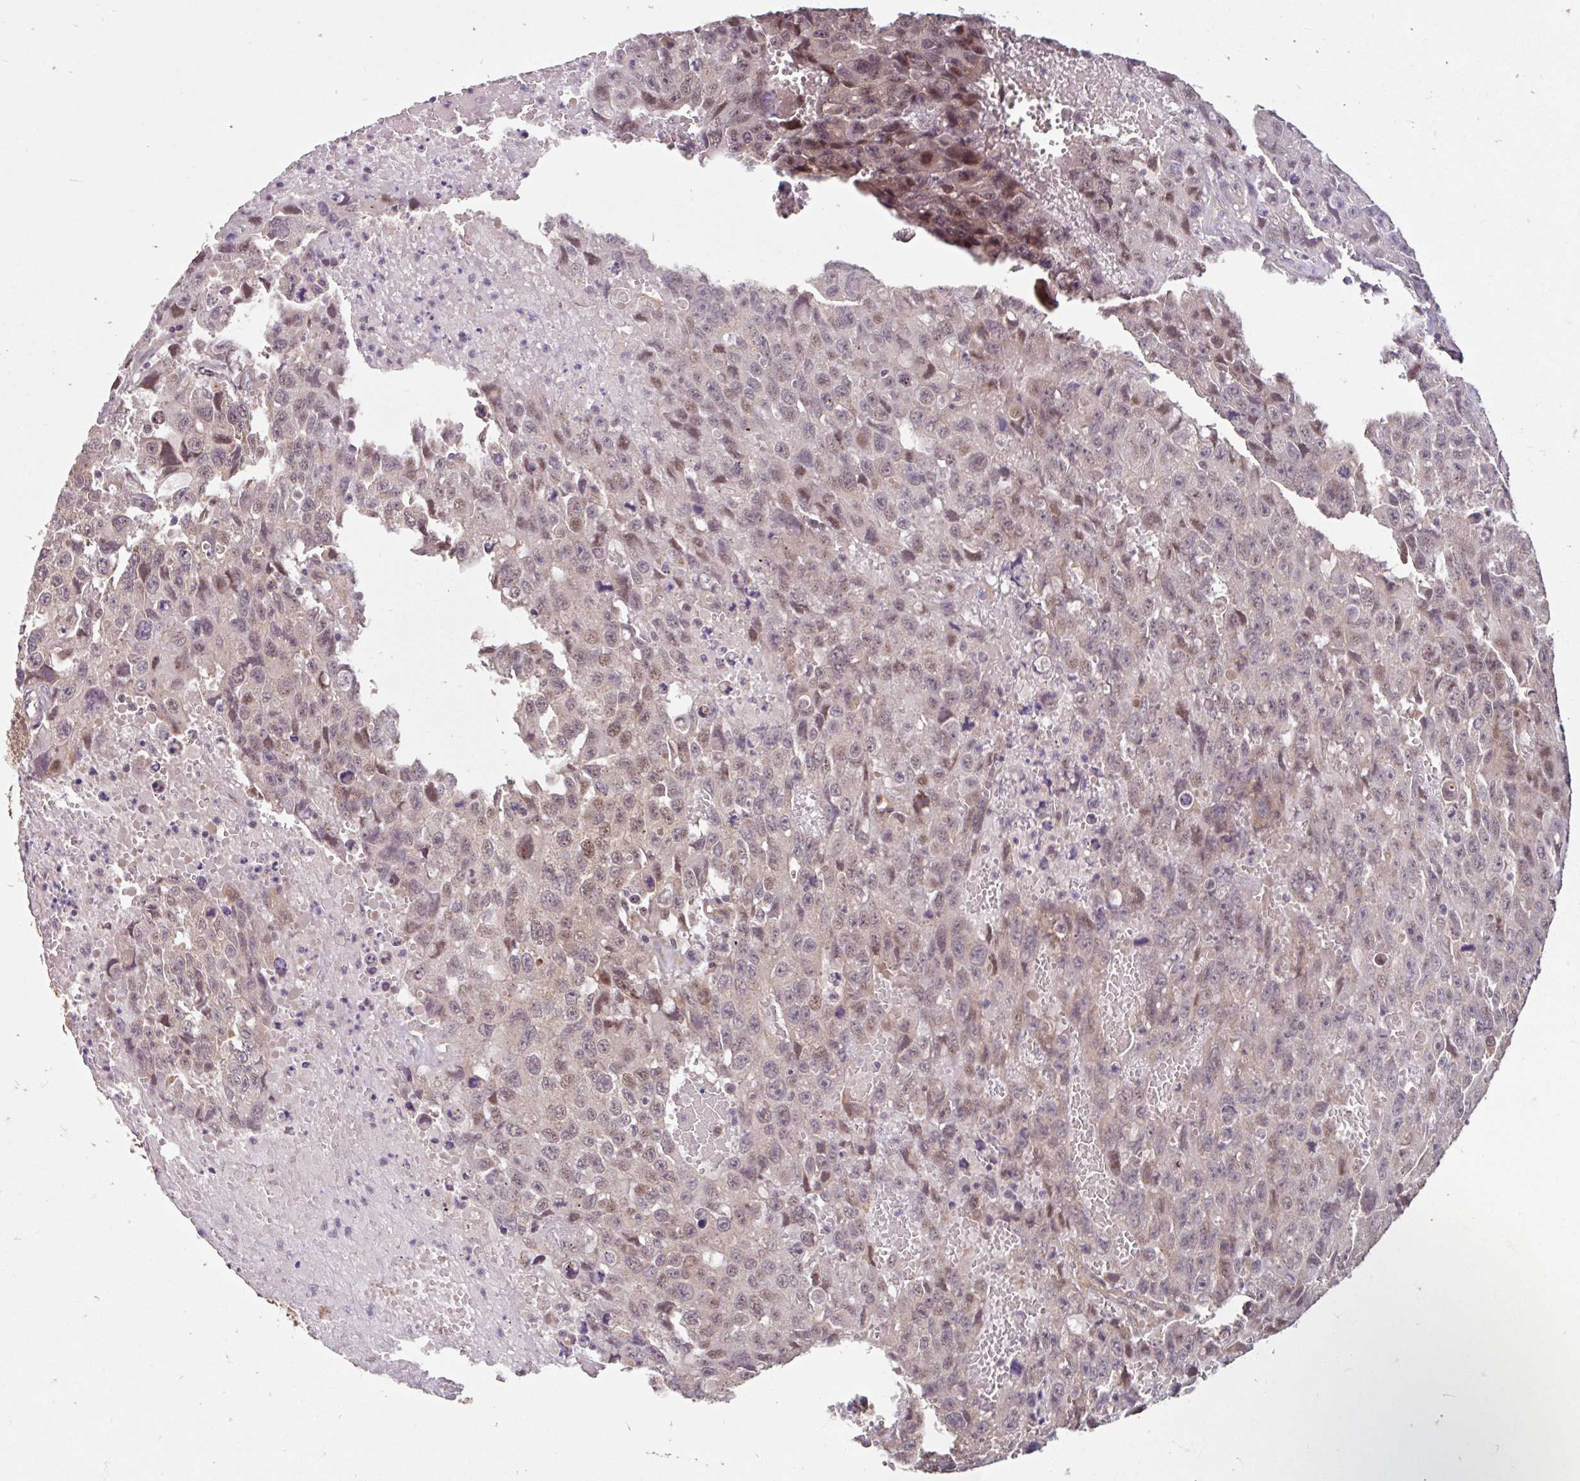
{"staining": {"intensity": "weak", "quantity": "25%-75%", "location": "nuclear"}, "tissue": "testis cancer", "cell_type": "Tumor cells", "image_type": "cancer", "snomed": [{"axis": "morphology", "description": "Seminoma, NOS"}, {"axis": "topography", "description": "Testis"}], "caption": "Testis cancer stained for a protein (brown) demonstrates weak nuclear positive positivity in about 25%-75% of tumor cells.", "gene": "STYXL1", "patient": {"sex": "male", "age": 26}}